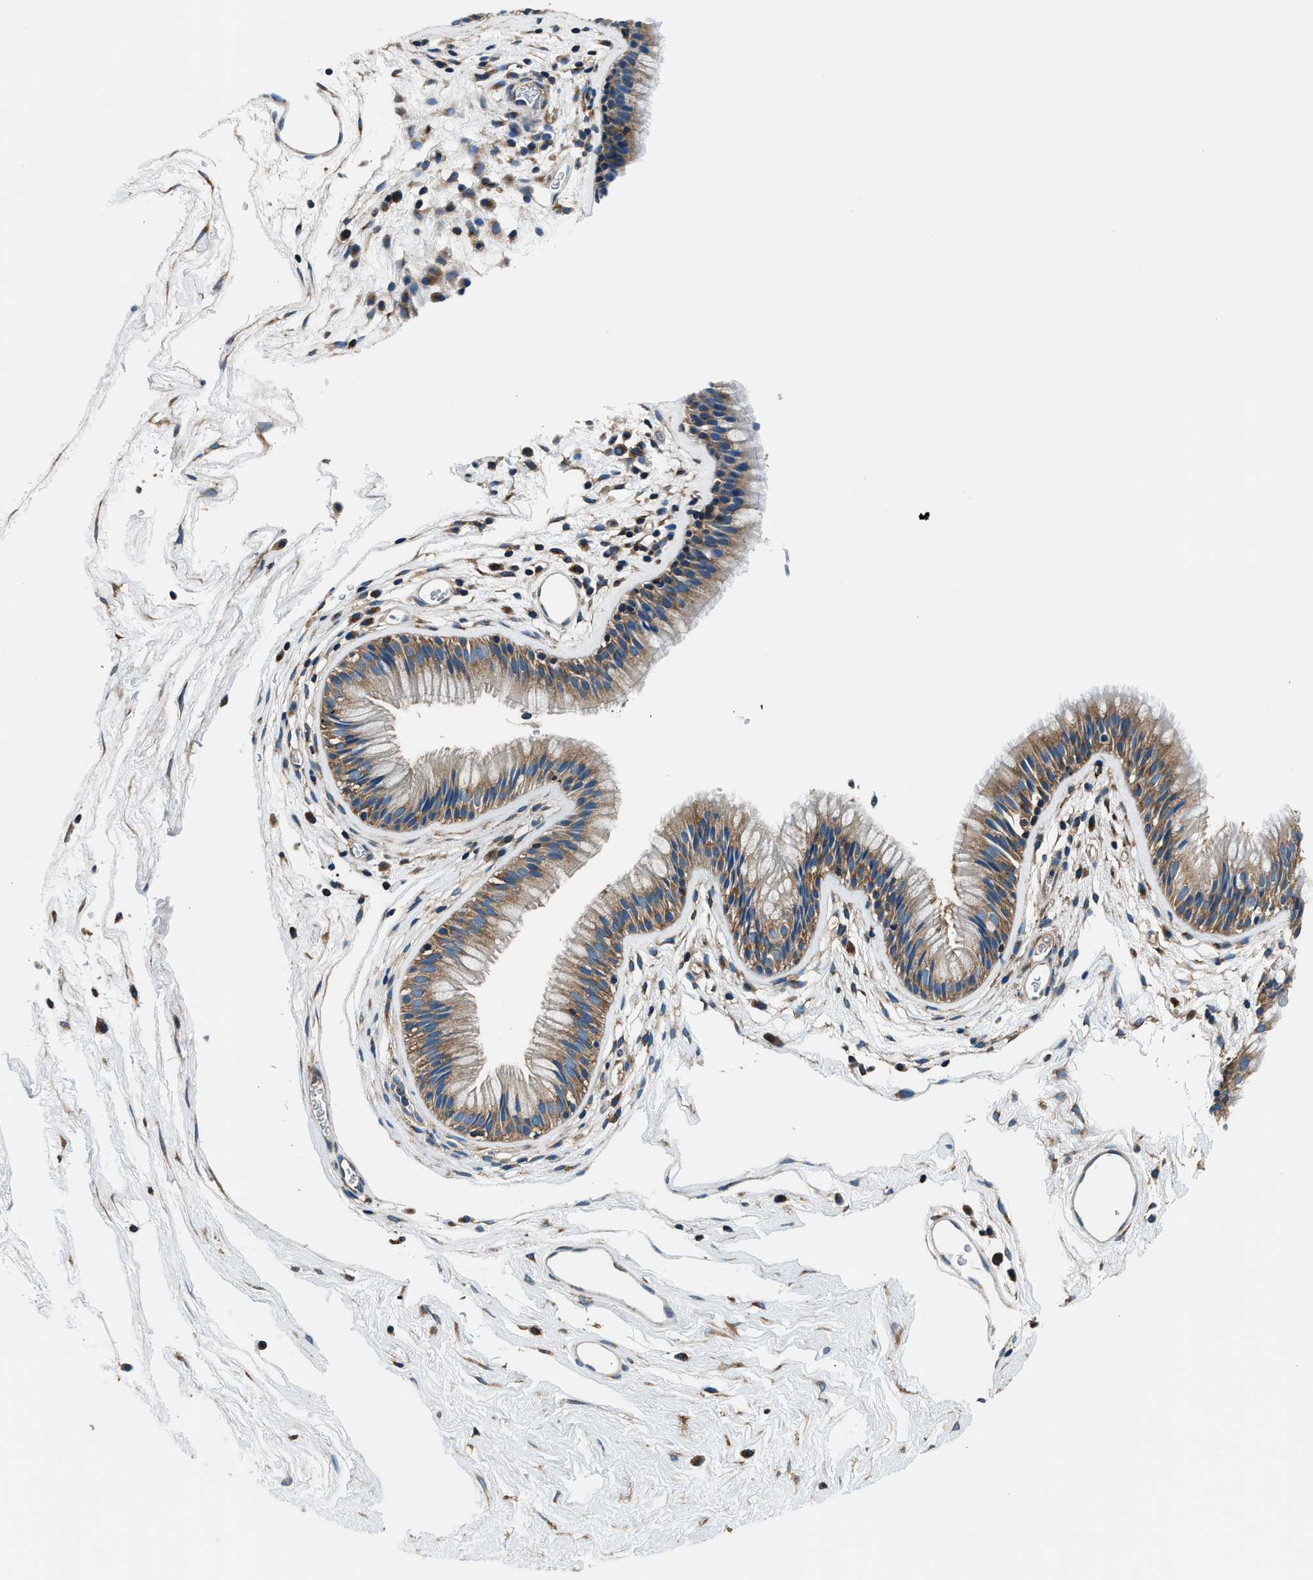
{"staining": {"intensity": "moderate", "quantity": ">75%", "location": "cytoplasmic/membranous"}, "tissue": "nasopharynx", "cell_type": "Respiratory epithelial cells", "image_type": "normal", "snomed": [{"axis": "morphology", "description": "Normal tissue, NOS"}, {"axis": "morphology", "description": "Inflammation, NOS"}, {"axis": "topography", "description": "Nasopharynx"}], "caption": "Respiratory epithelial cells demonstrate moderate cytoplasmic/membranous positivity in about >75% of cells in normal nasopharynx.", "gene": "ARFGAP2", "patient": {"sex": "male", "age": 48}}